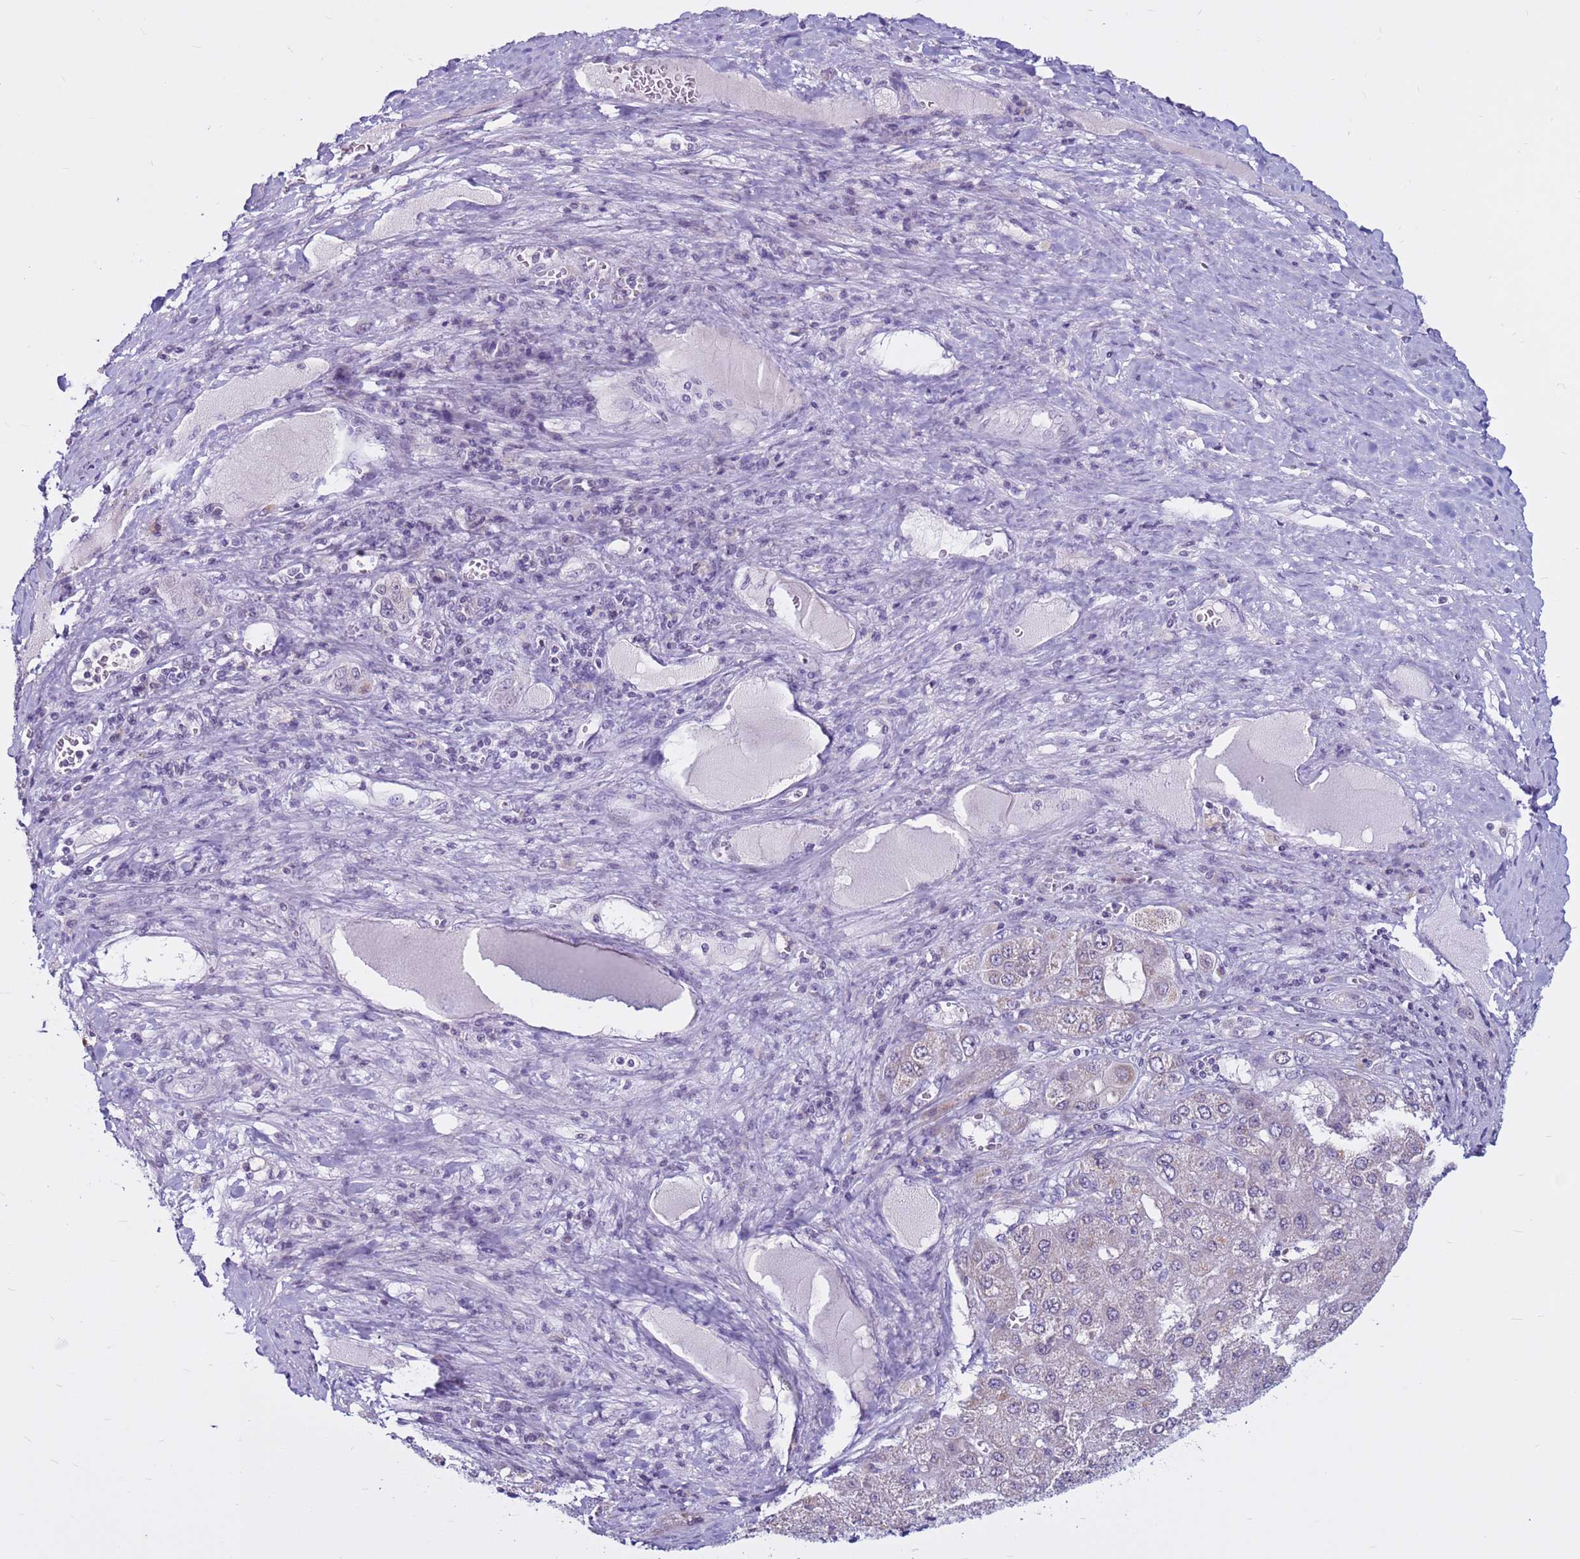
{"staining": {"intensity": "weak", "quantity": "25%-75%", "location": "cytoplasmic/membranous"}, "tissue": "liver cancer", "cell_type": "Tumor cells", "image_type": "cancer", "snomed": [{"axis": "morphology", "description": "Carcinoma, Hepatocellular, NOS"}, {"axis": "topography", "description": "Liver"}], "caption": "This histopathology image demonstrates immunohistochemistry (IHC) staining of human liver cancer (hepatocellular carcinoma), with low weak cytoplasmic/membranous staining in about 25%-75% of tumor cells.", "gene": "CDK2AP2", "patient": {"sex": "female", "age": 73}}